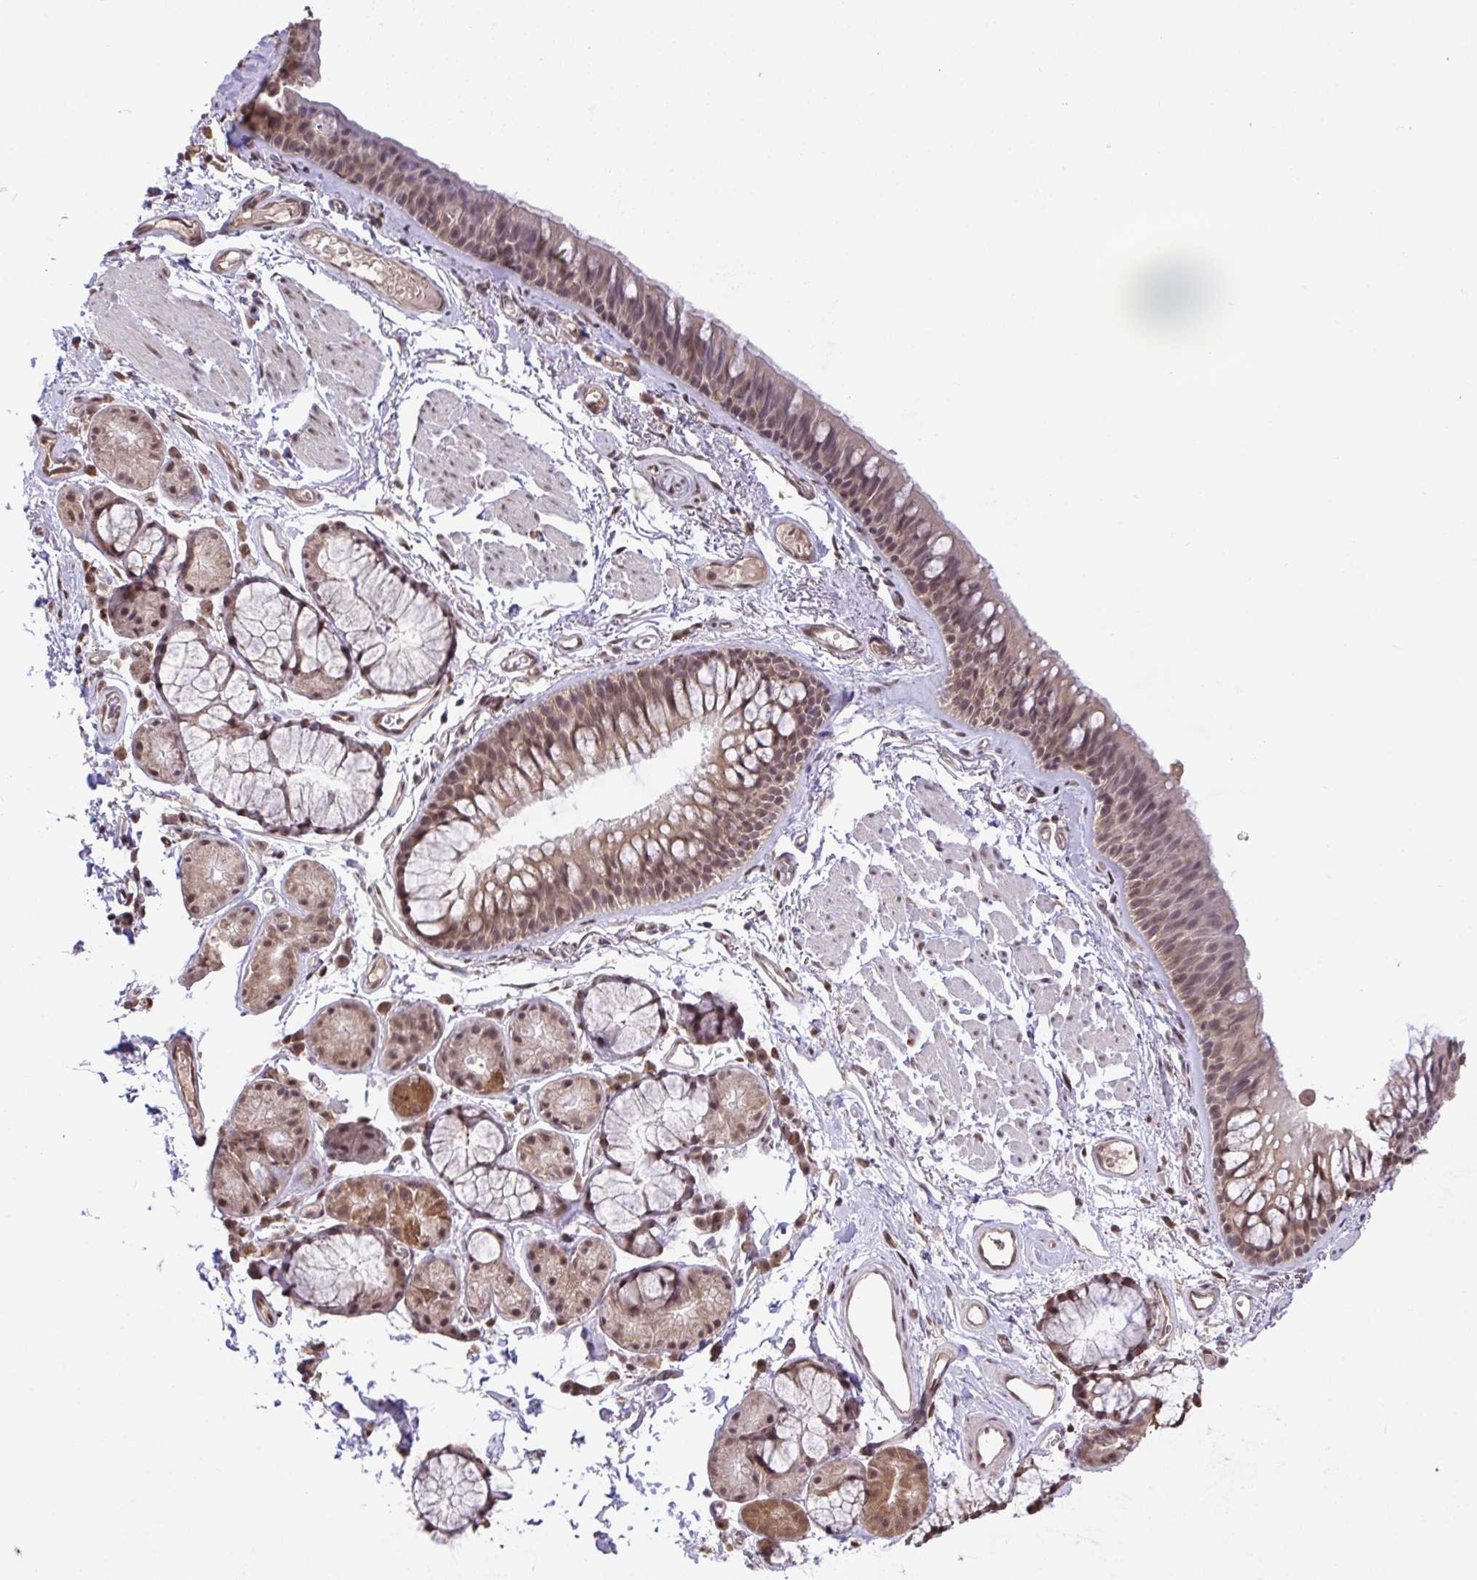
{"staining": {"intensity": "moderate", "quantity": ">75%", "location": "cytoplasmic/membranous,nuclear"}, "tissue": "bronchus", "cell_type": "Respiratory epithelial cells", "image_type": "normal", "snomed": [{"axis": "morphology", "description": "Normal tissue, NOS"}, {"axis": "topography", "description": "Cartilage tissue"}, {"axis": "topography", "description": "Bronchus"}], "caption": "Moderate cytoplasmic/membranous,nuclear expression is appreciated in approximately >75% of respiratory epithelial cells in normal bronchus.", "gene": "C12orf57", "patient": {"sex": "female", "age": 79}}